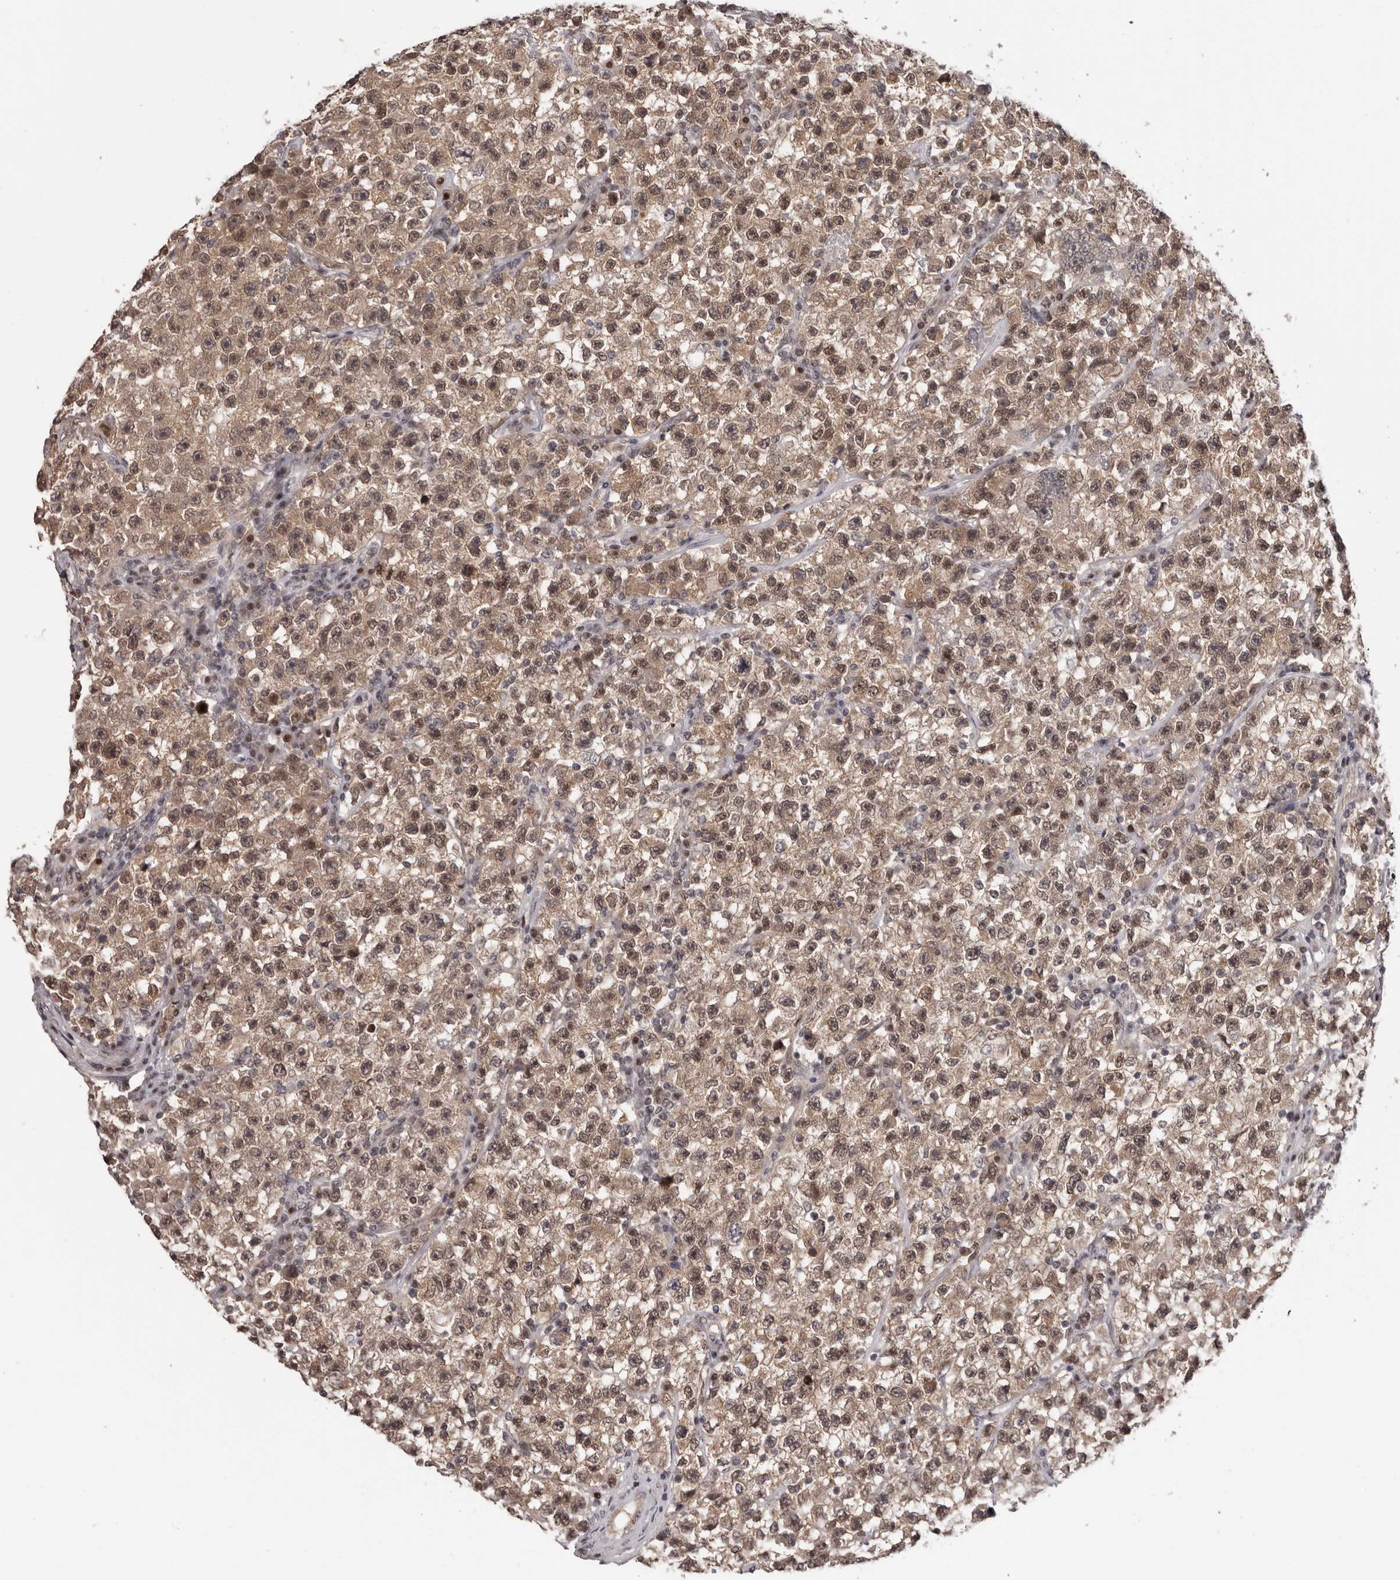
{"staining": {"intensity": "moderate", "quantity": ">75%", "location": "cytoplasmic/membranous,nuclear"}, "tissue": "testis cancer", "cell_type": "Tumor cells", "image_type": "cancer", "snomed": [{"axis": "morphology", "description": "Seminoma, NOS"}, {"axis": "topography", "description": "Testis"}], "caption": "Immunohistochemistry micrograph of human testis cancer (seminoma) stained for a protein (brown), which exhibits medium levels of moderate cytoplasmic/membranous and nuclear positivity in approximately >75% of tumor cells.", "gene": "TBX5", "patient": {"sex": "male", "age": 22}}